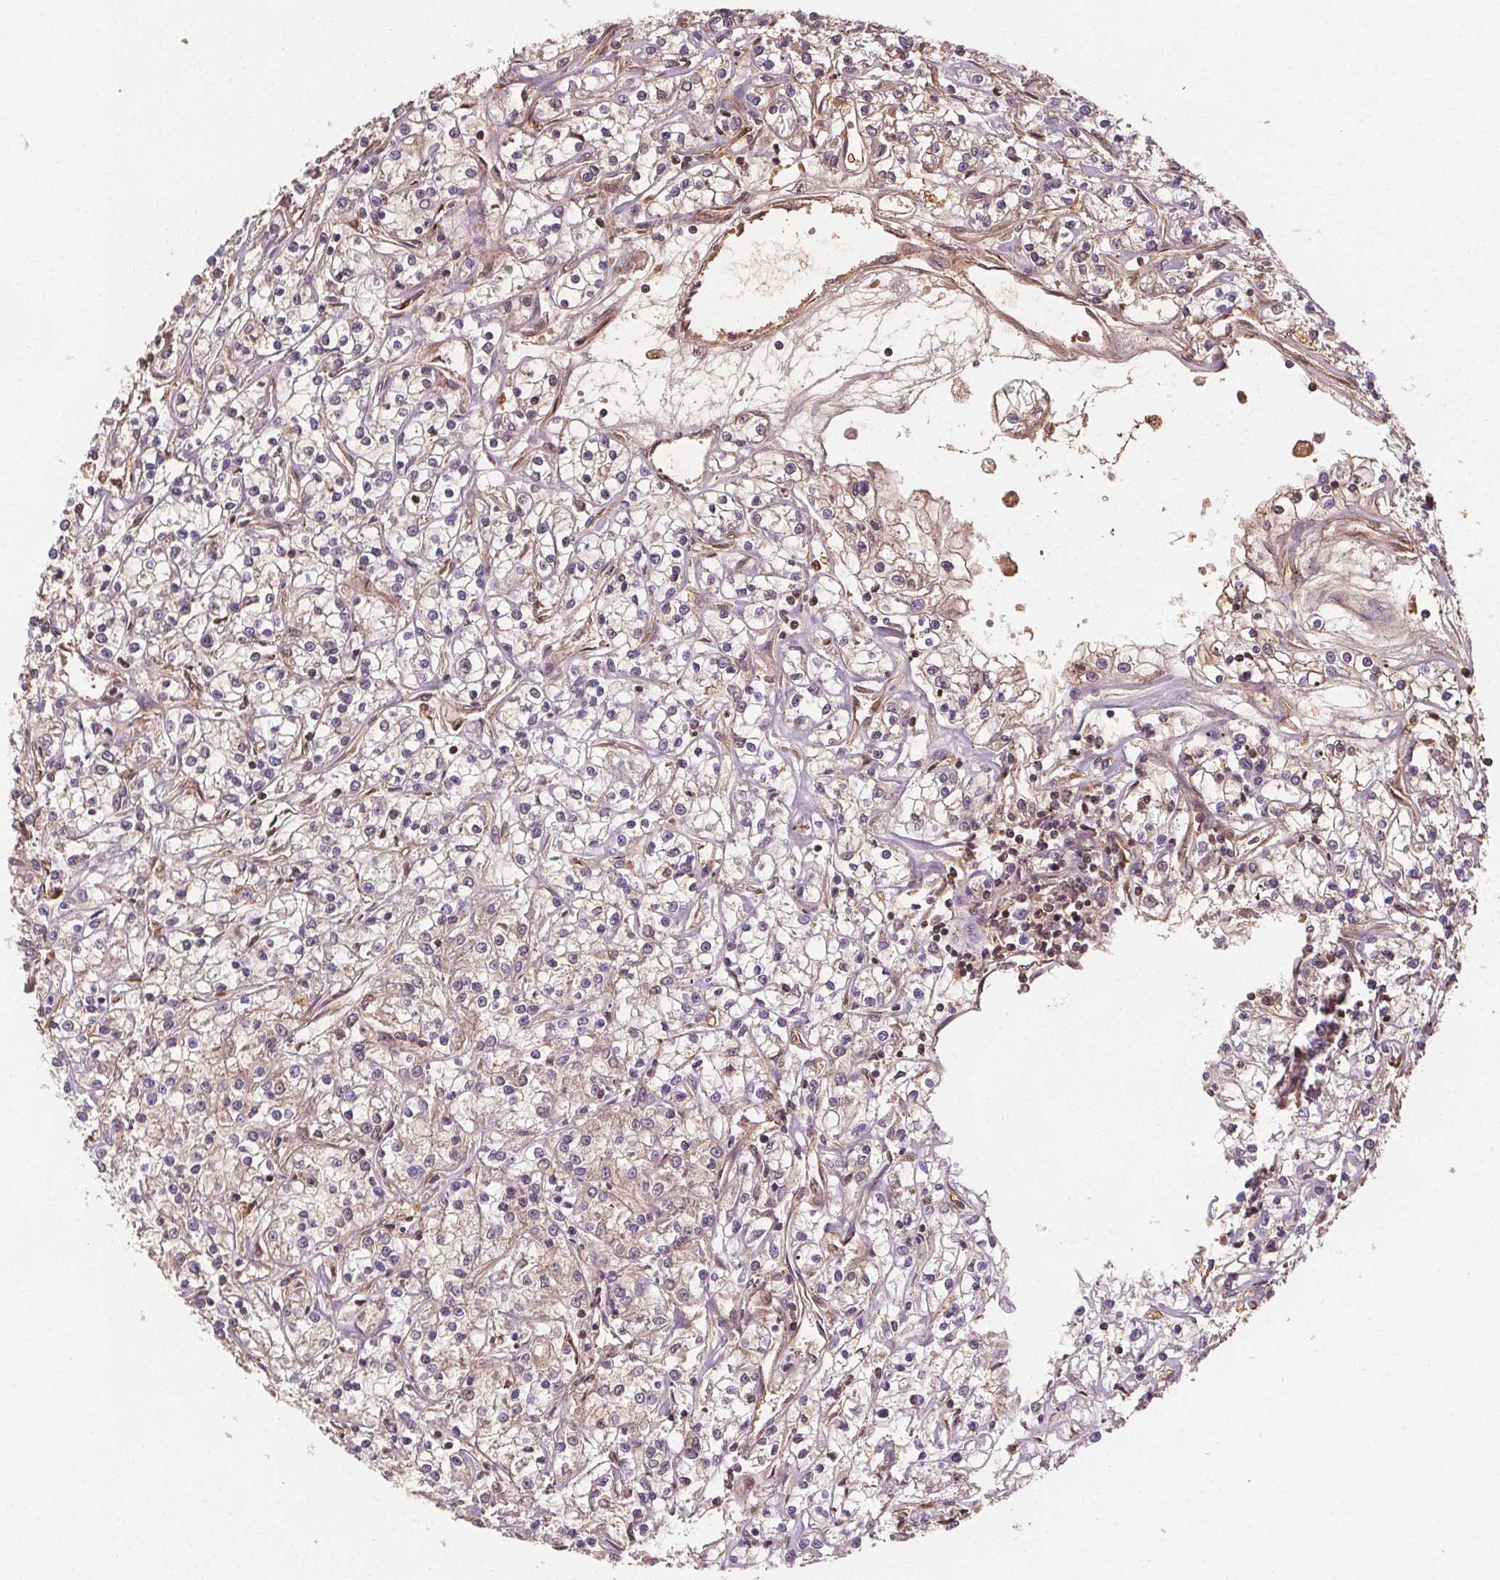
{"staining": {"intensity": "weak", "quantity": "<25%", "location": "cytoplasmic/membranous"}, "tissue": "renal cancer", "cell_type": "Tumor cells", "image_type": "cancer", "snomed": [{"axis": "morphology", "description": "Adenocarcinoma, NOS"}, {"axis": "topography", "description": "Kidney"}], "caption": "DAB immunohistochemical staining of renal adenocarcinoma displays no significant positivity in tumor cells.", "gene": "EIF3D", "patient": {"sex": "female", "age": 59}}